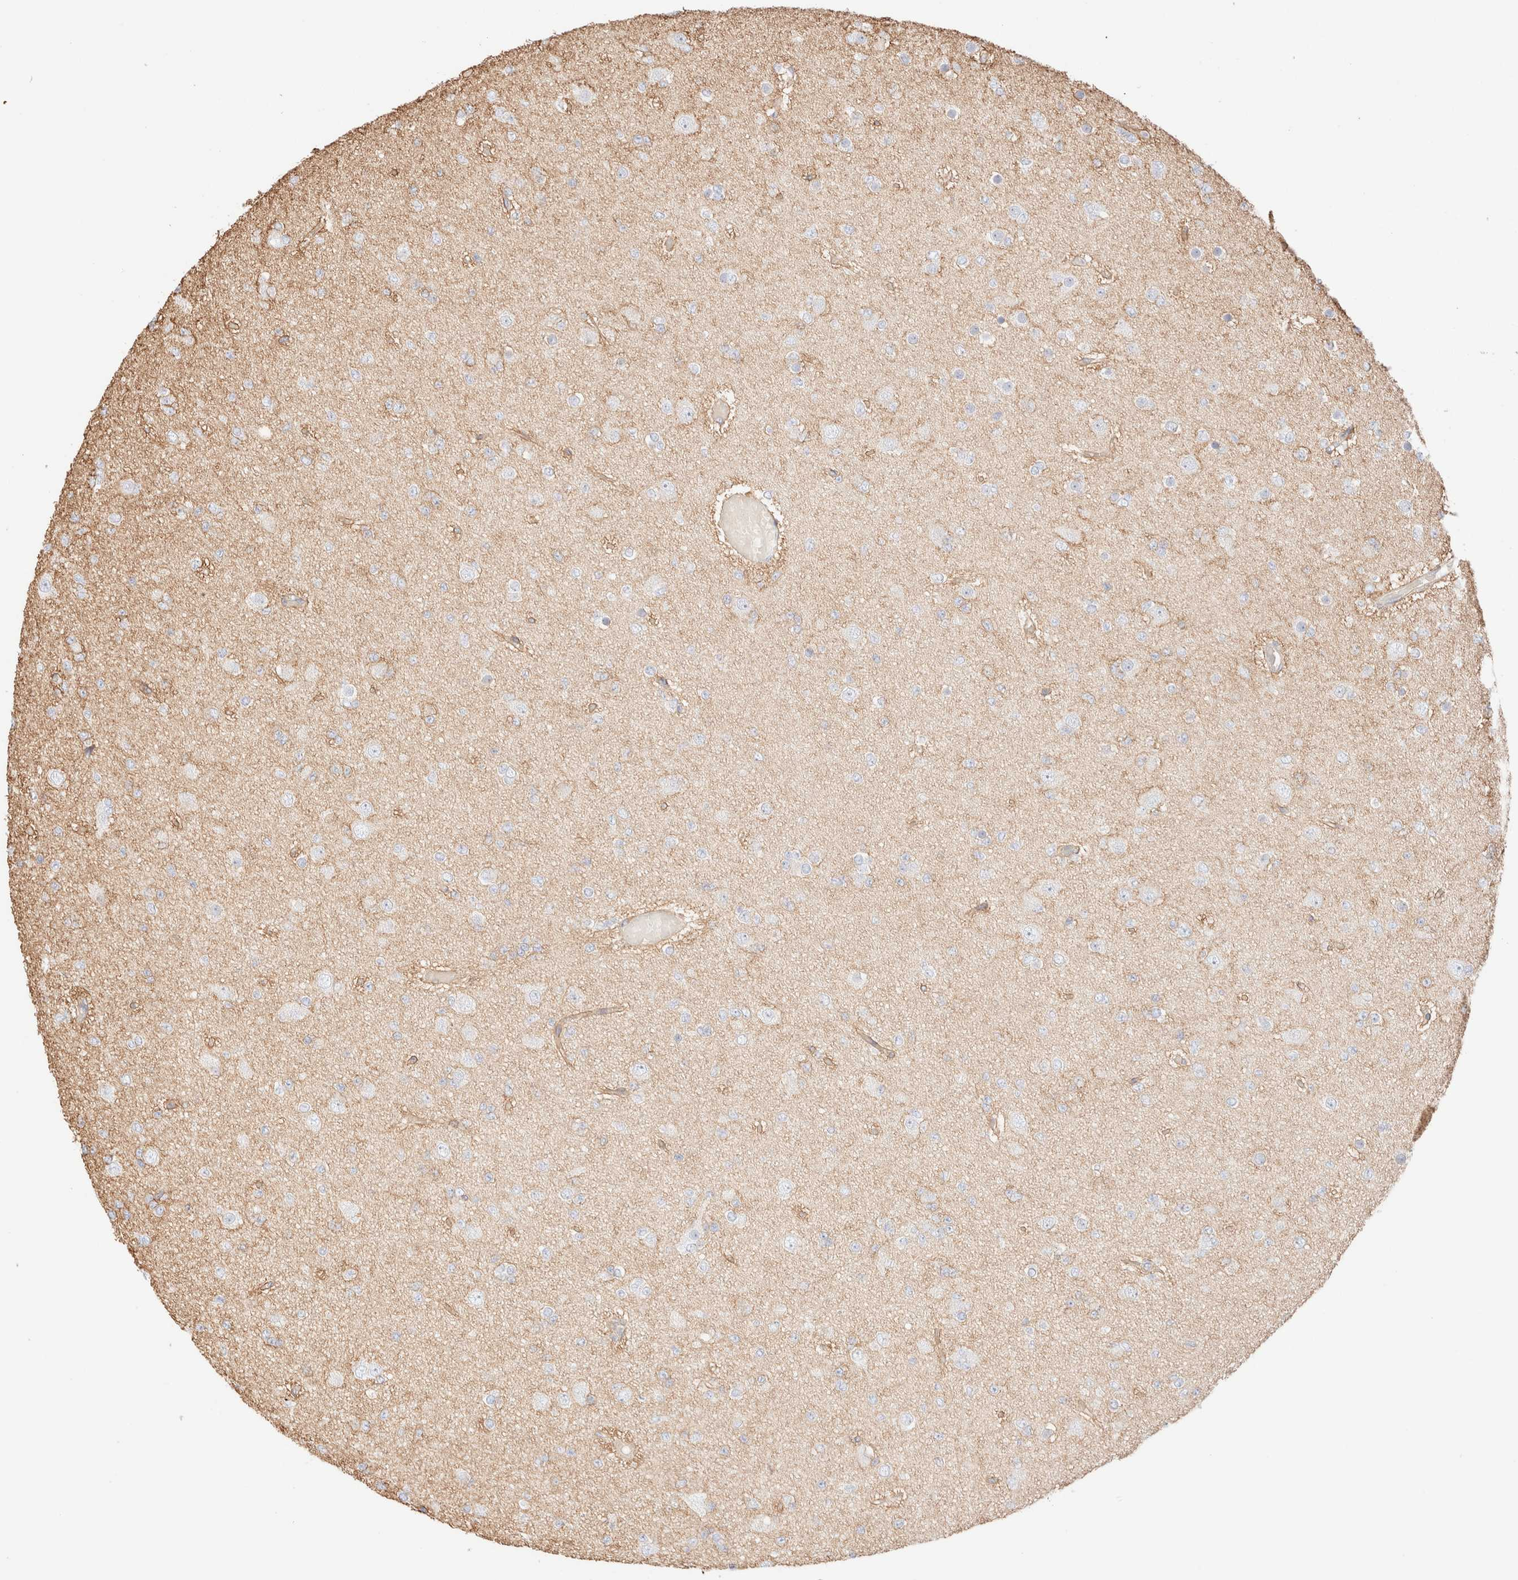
{"staining": {"intensity": "negative", "quantity": "none", "location": "none"}, "tissue": "glioma", "cell_type": "Tumor cells", "image_type": "cancer", "snomed": [{"axis": "morphology", "description": "Glioma, malignant, Low grade"}, {"axis": "topography", "description": "Brain"}], "caption": "Glioma stained for a protein using IHC exhibits no staining tumor cells.", "gene": "NIBAN2", "patient": {"sex": "female", "age": 22}}